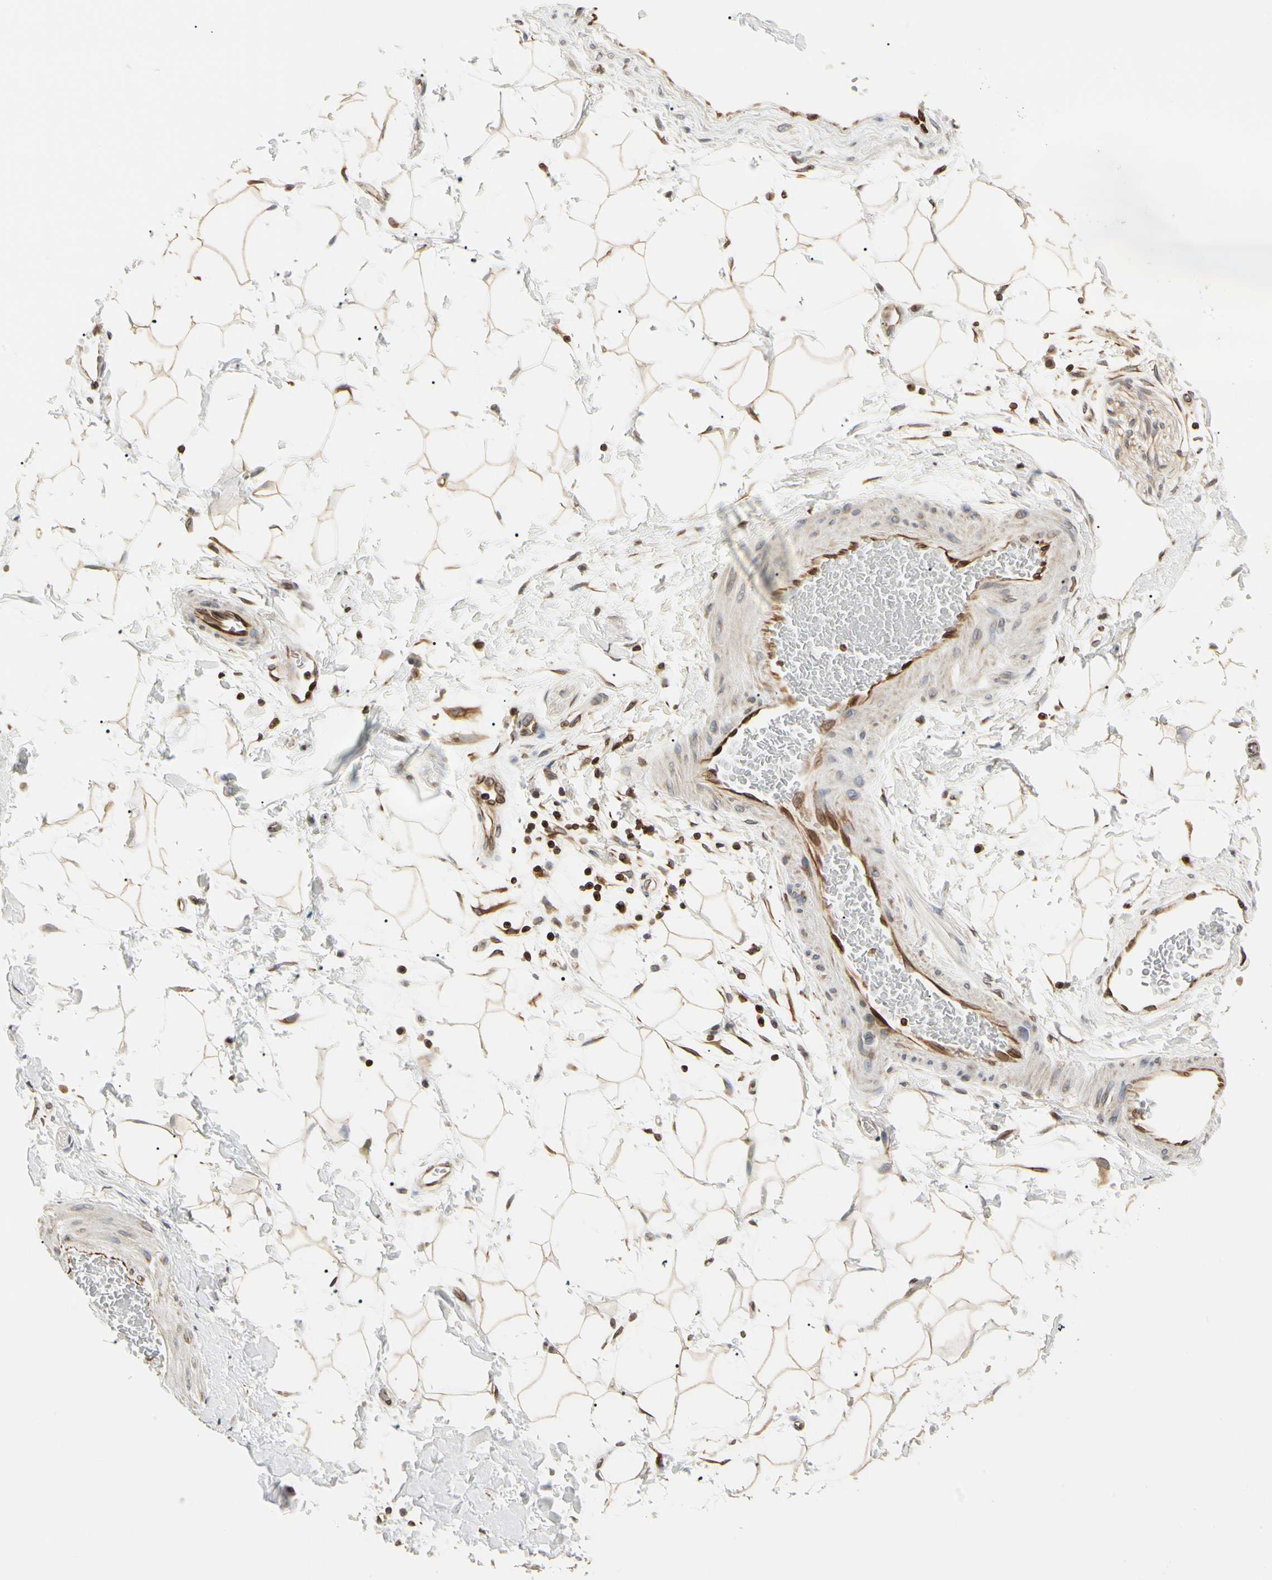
{"staining": {"intensity": "moderate", "quantity": ">75%", "location": "cytoplasmic/membranous,nuclear"}, "tissue": "adipose tissue", "cell_type": "Adipocytes", "image_type": "normal", "snomed": [{"axis": "morphology", "description": "Normal tissue, NOS"}, {"axis": "topography", "description": "Soft tissue"}], "caption": "About >75% of adipocytes in normal human adipose tissue exhibit moderate cytoplasmic/membranous,nuclear protein positivity as visualized by brown immunohistochemical staining.", "gene": "TMPO", "patient": {"sex": "male", "age": 72}}